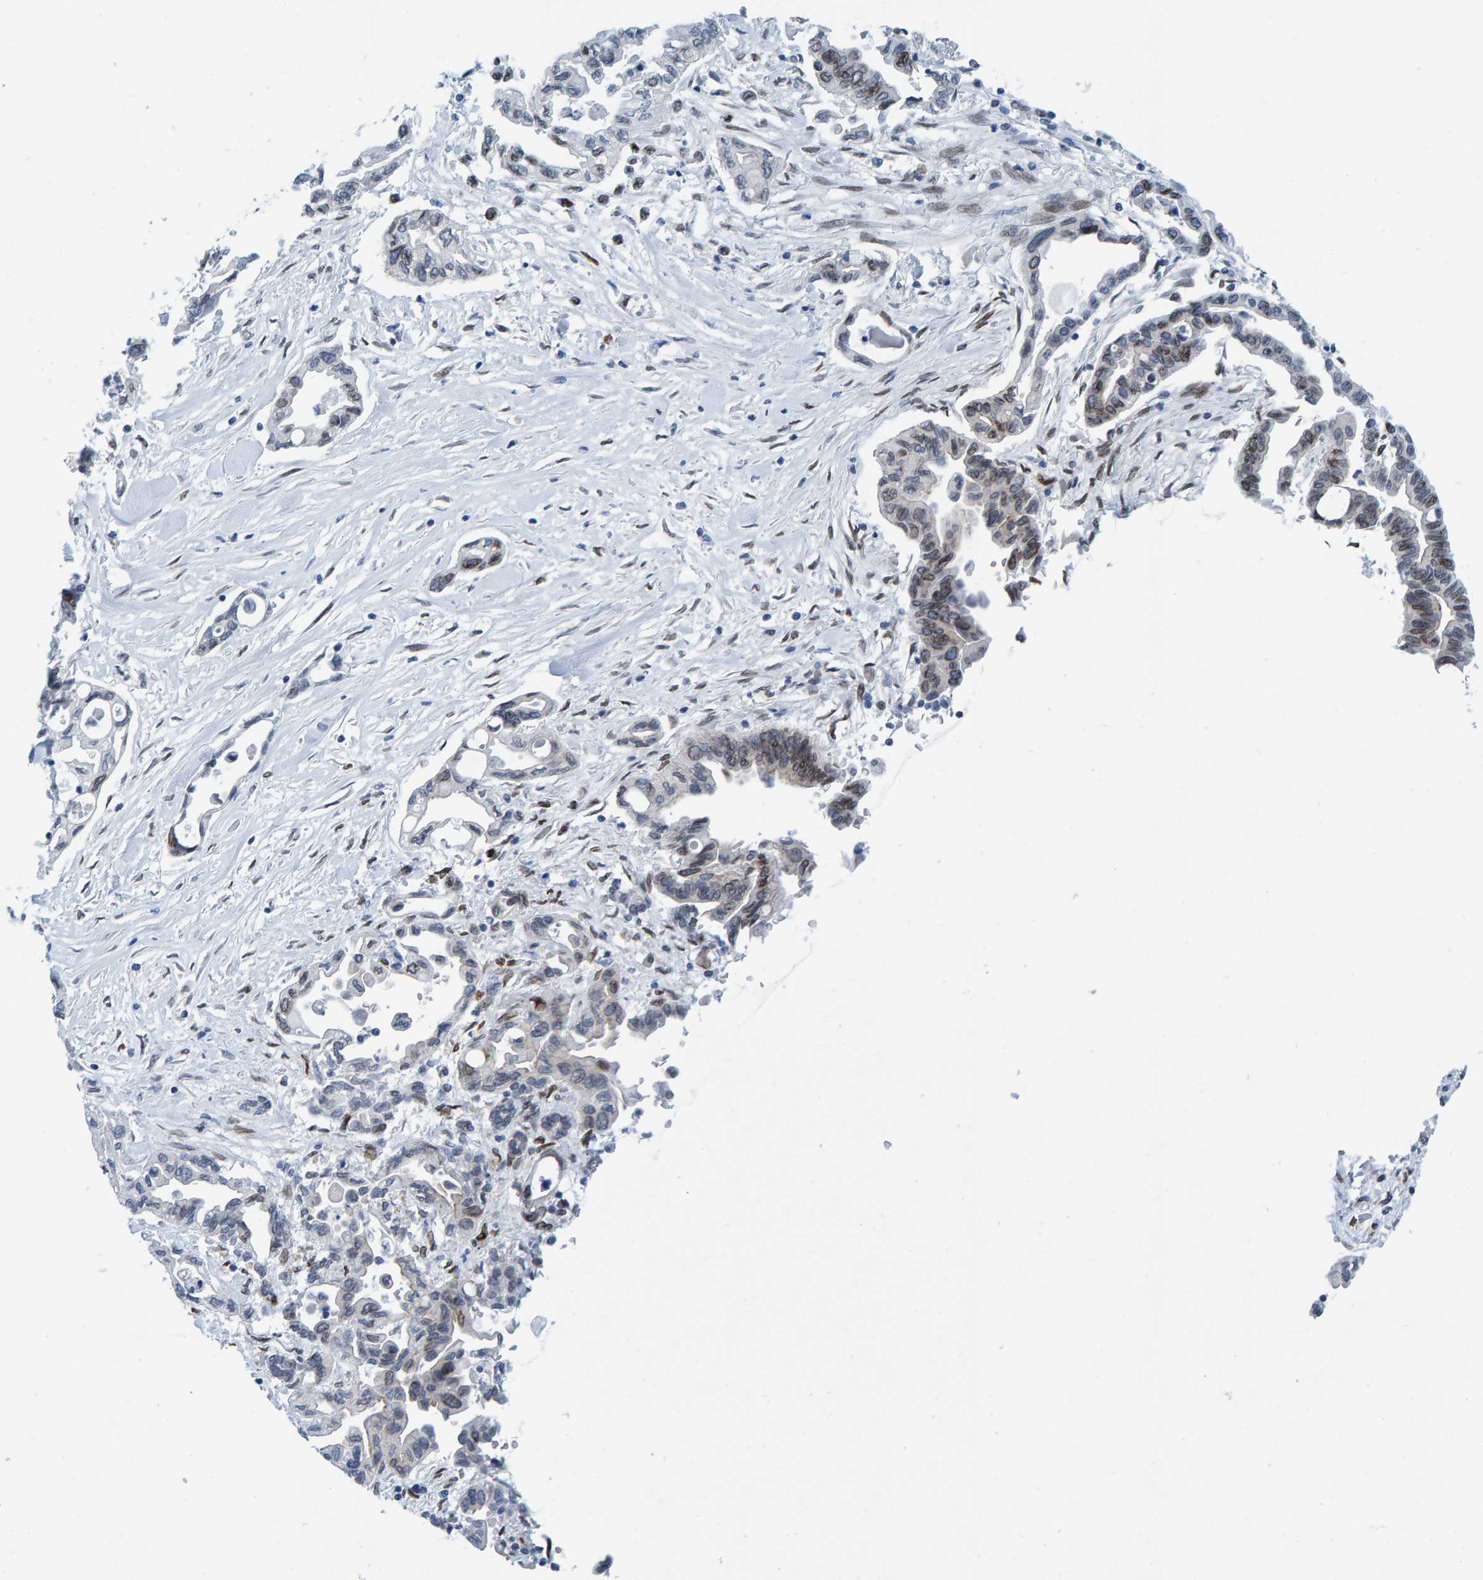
{"staining": {"intensity": "moderate", "quantity": "<25%", "location": "cytoplasmic/membranous,nuclear"}, "tissue": "pancreatic cancer", "cell_type": "Tumor cells", "image_type": "cancer", "snomed": [{"axis": "morphology", "description": "Adenocarcinoma, NOS"}, {"axis": "topography", "description": "Pancreas"}], "caption": "Pancreatic adenocarcinoma tissue shows moderate cytoplasmic/membranous and nuclear expression in about <25% of tumor cells", "gene": "LMNB2", "patient": {"sex": "female", "age": 57}}